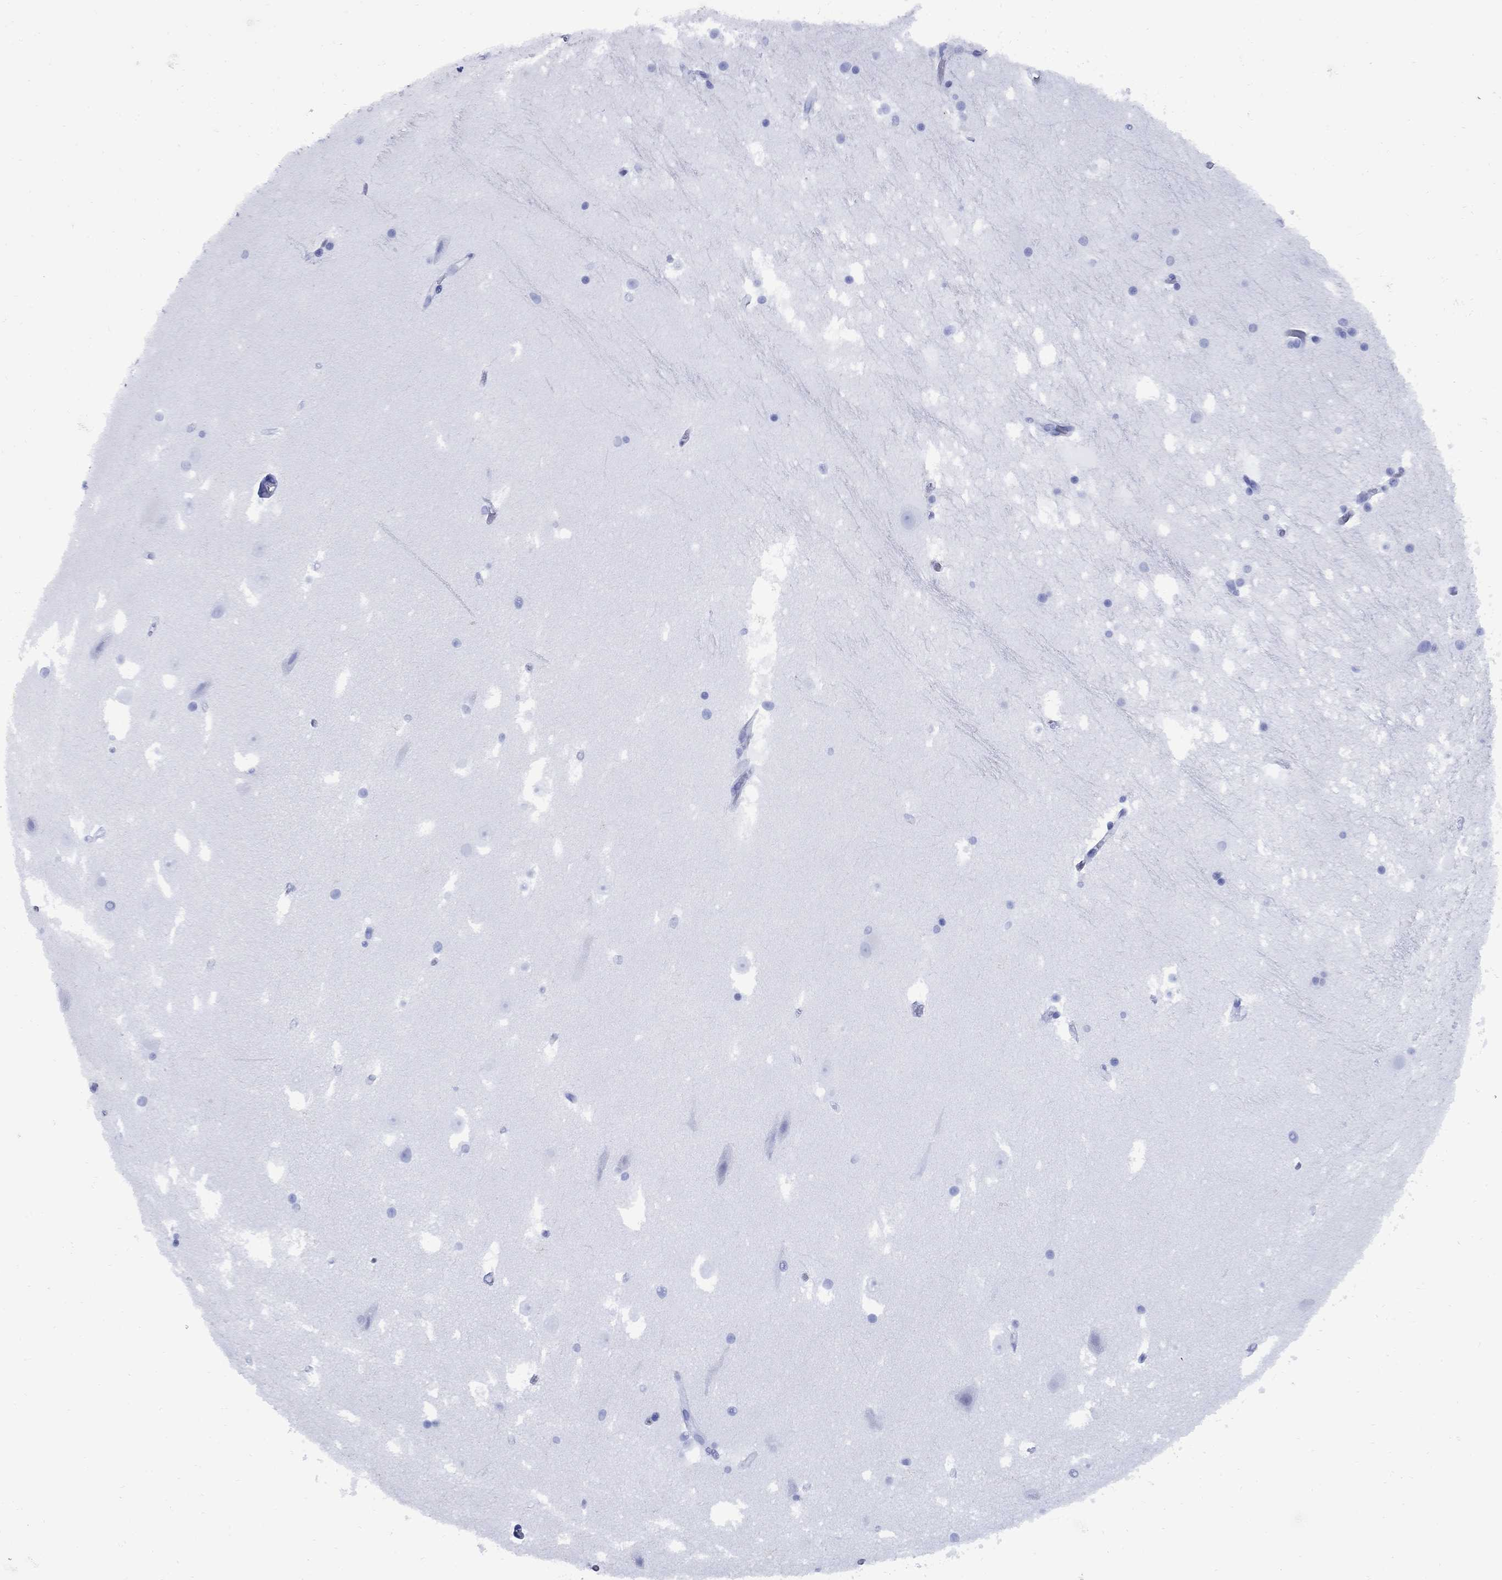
{"staining": {"intensity": "negative", "quantity": "none", "location": "none"}, "tissue": "hippocampus", "cell_type": "Glial cells", "image_type": "normal", "snomed": [{"axis": "morphology", "description": "Normal tissue, NOS"}, {"axis": "topography", "description": "Hippocampus"}], "caption": "An image of hippocampus stained for a protein exhibits no brown staining in glial cells. The staining is performed using DAB brown chromogen with nuclei counter-stained in using hematoxylin.", "gene": "CD1A", "patient": {"sex": "male", "age": 51}}